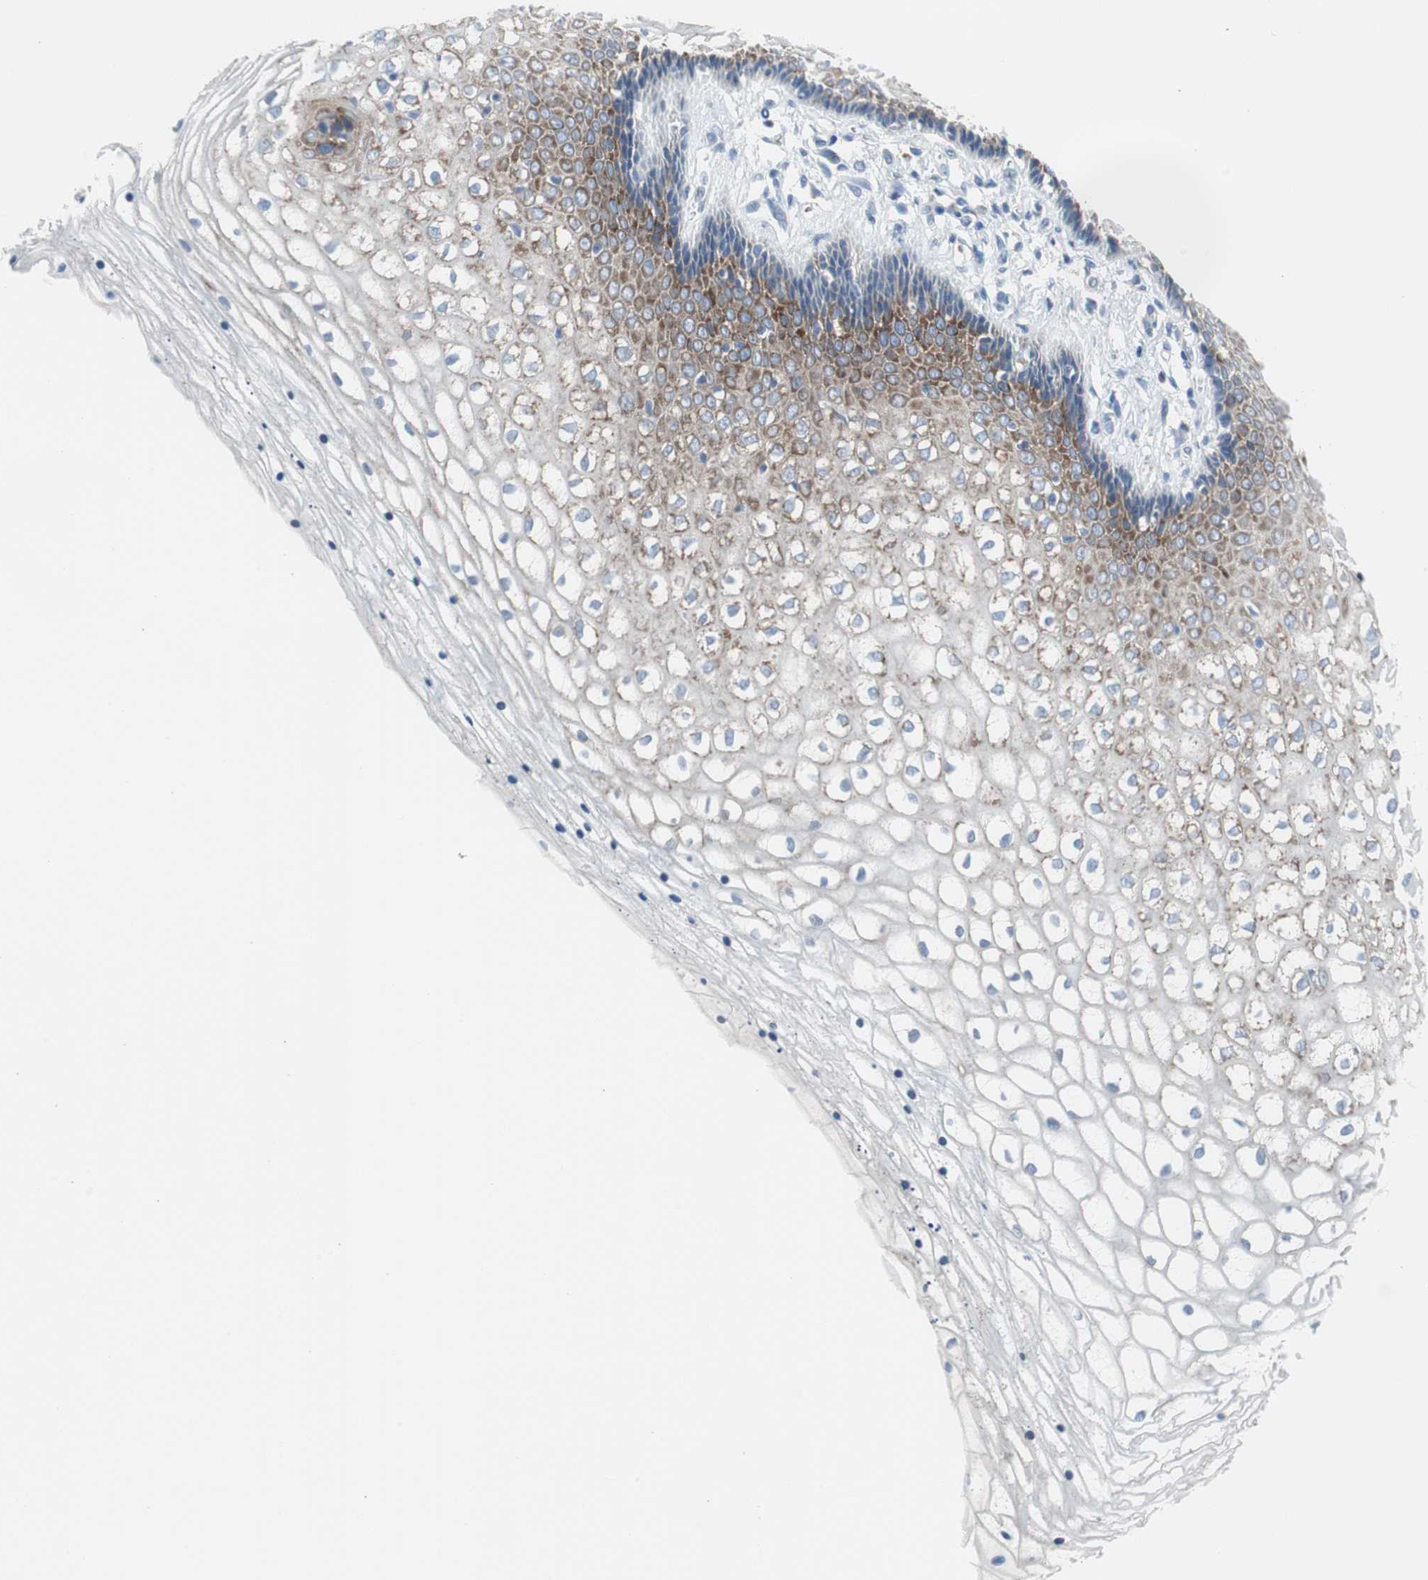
{"staining": {"intensity": "moderate", "quantity": ">75%", "location": "cytoplasmic/membranous"}, "tissue": "vagina", "cell_type": "Squamous epithelial cells", "image_type": "normal", "snomed": [{"axis": "morphology", "description": "Normal tissue, NOS"}, {"axis": "topography", "description": "Soft tissue"}, {"axis": "topography", "description": "Vagina"}], "caption": "A brown stain labels moderate cytoplasmic/membranous staining of a protein in squamous epithelial cells of unremarkable vagina.", "gene": "RPS12", "patient": {"sex": "female", "age": 61}}